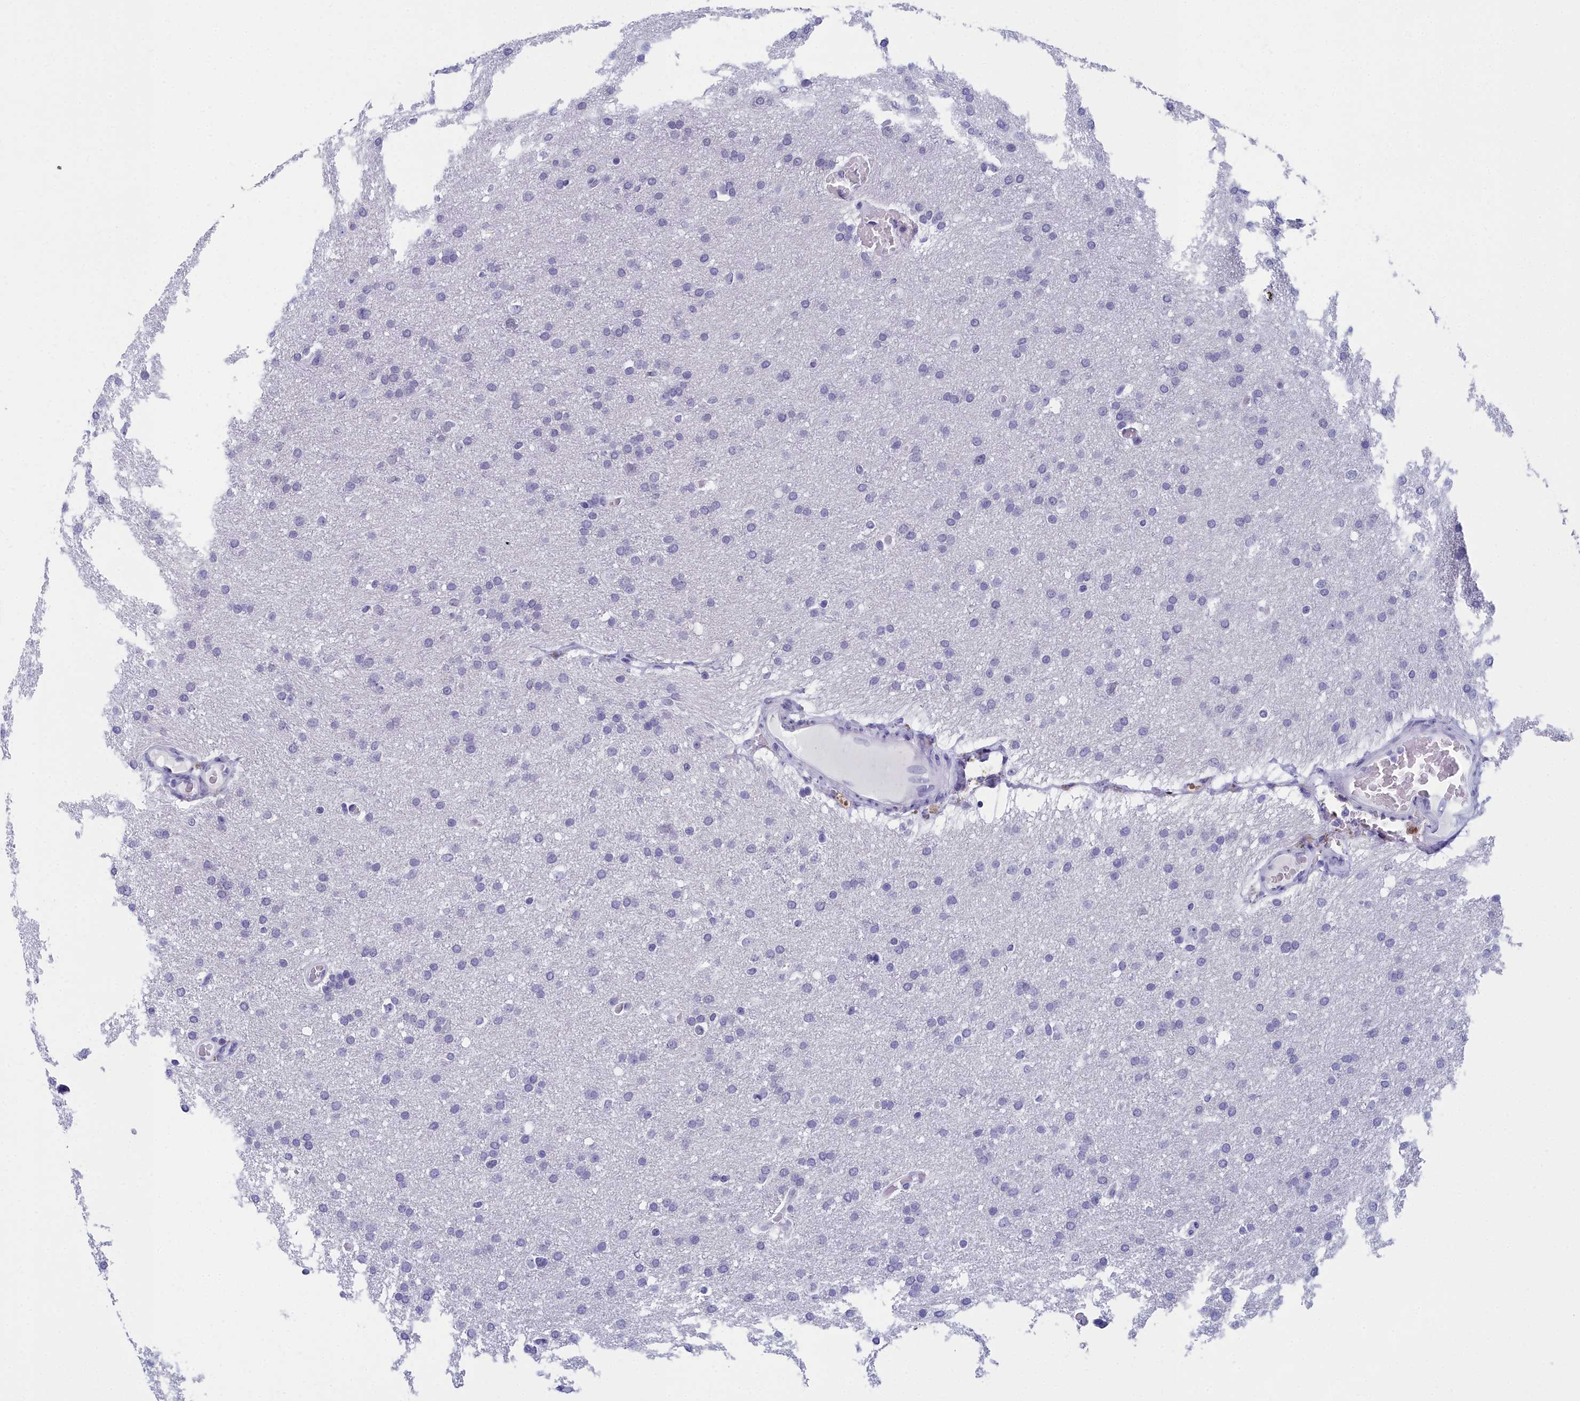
{"staining": {"intensity": "negative", "quantity": "none", "location": "none"}, "tissue": "glioma", "cell_type": "Tumor cells", "image_type": "cancer", "snomed": [{"axis": "morphology", "description": "Glioma, malignant, High grade"}, {"axis": "topography", "description": "Cerebral cortex"}], "caption": "Glioma stained for a protein using immunohistochemistry (IHC) demonstrates no expression tumor cells.", "gene": "CCDC97", "patient": {"sex": "female", "age": 36}}